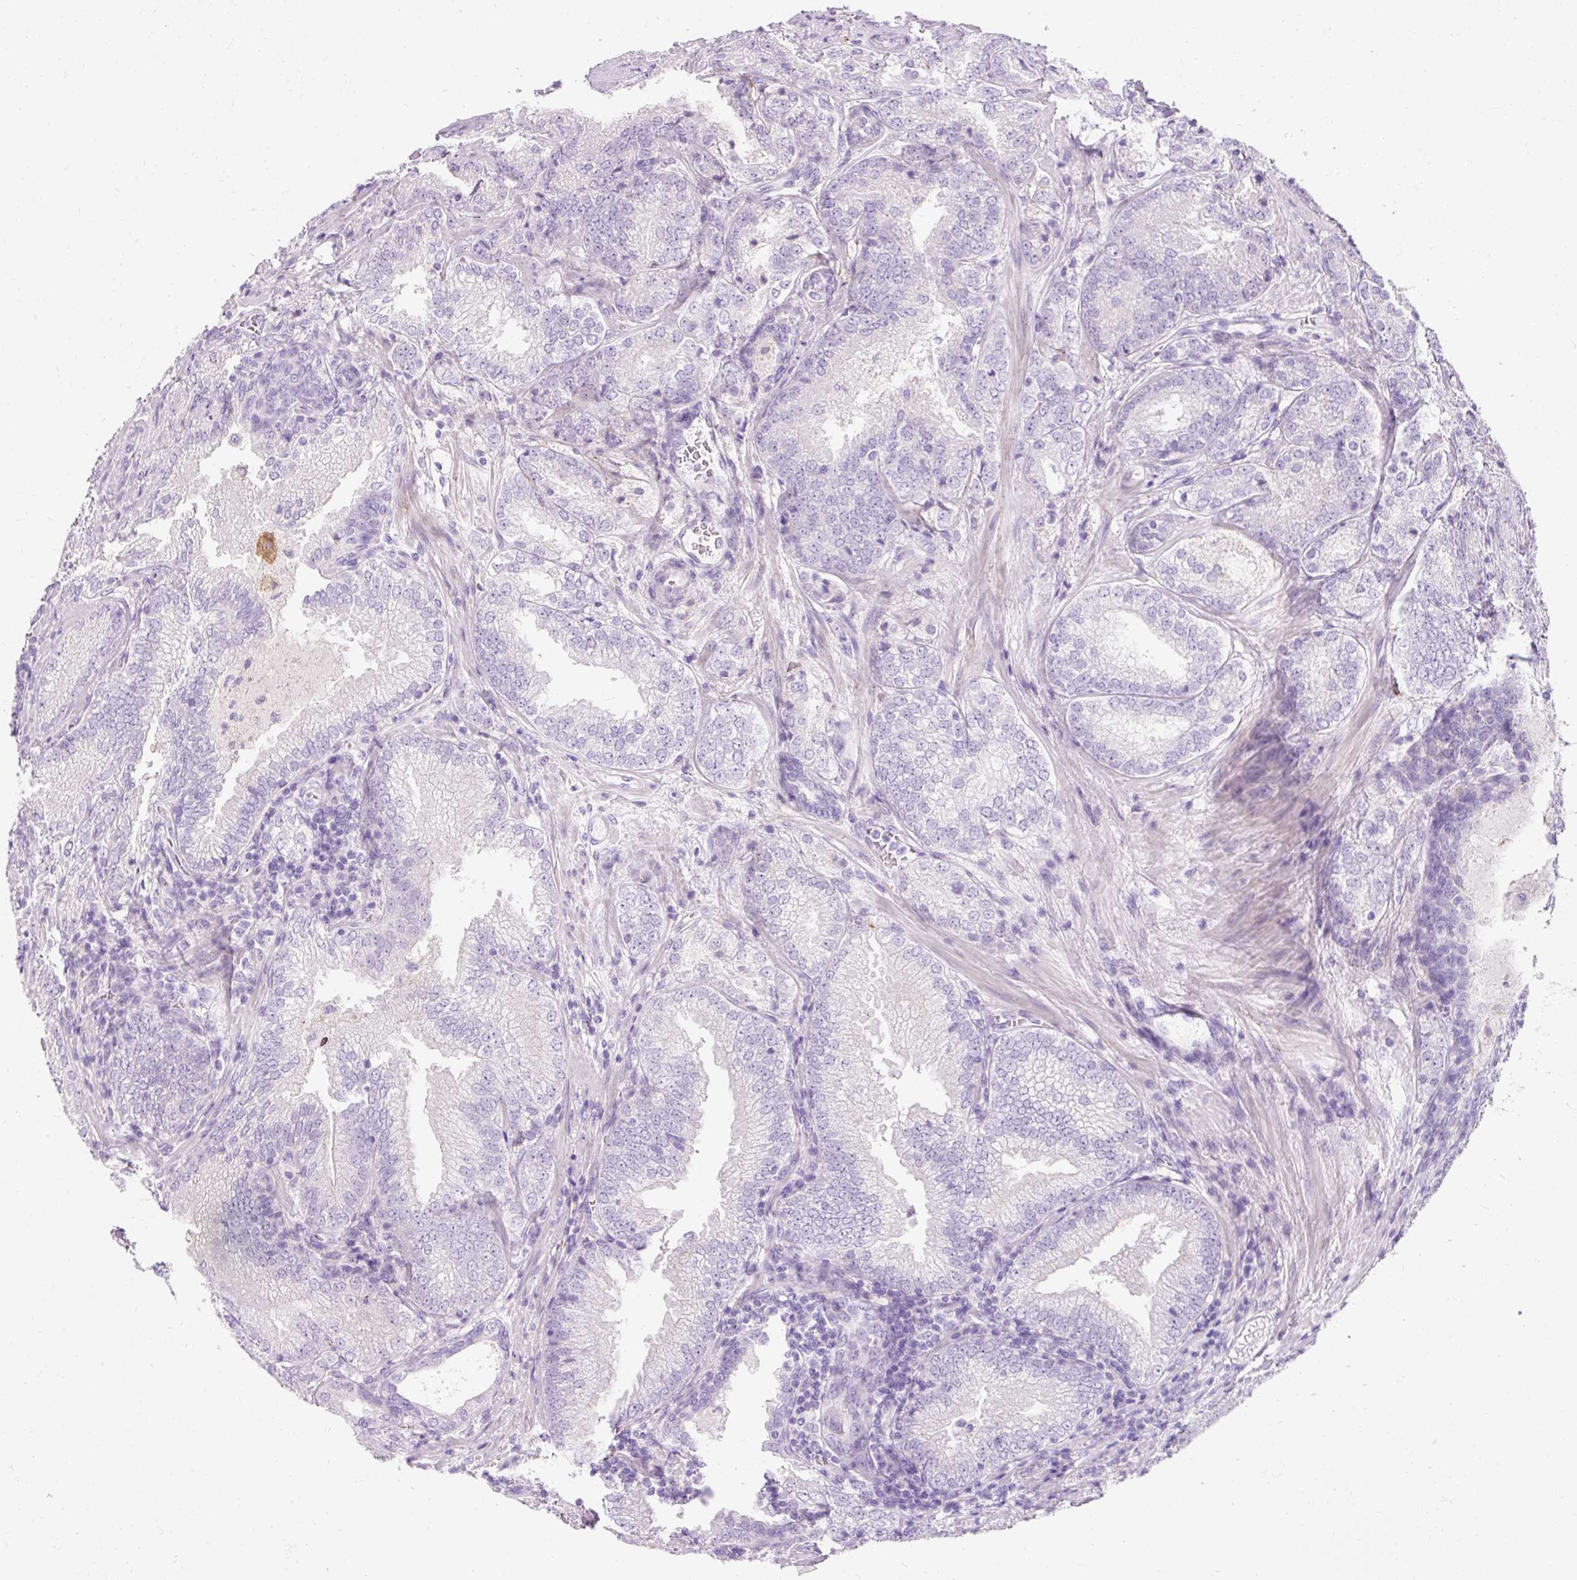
{"staining": {"intensity": "negative", "quantity": "none", "location": "none"}, "tissue": "prostate cancer", "cell_type": "Tumor cells", "image_type": "cancer", "snomed": [{"axis": "morphology", "description": "Adenocarcinoma, High grade"}, {"axis": "topography", "description": "Prostate"}], "caption": "Tumor cells are negative for brown protein staining in prostate adenocarcinoma (high-grade).", "gene": "CLDN25", "patient": {"sex": "male", "age": 63}}